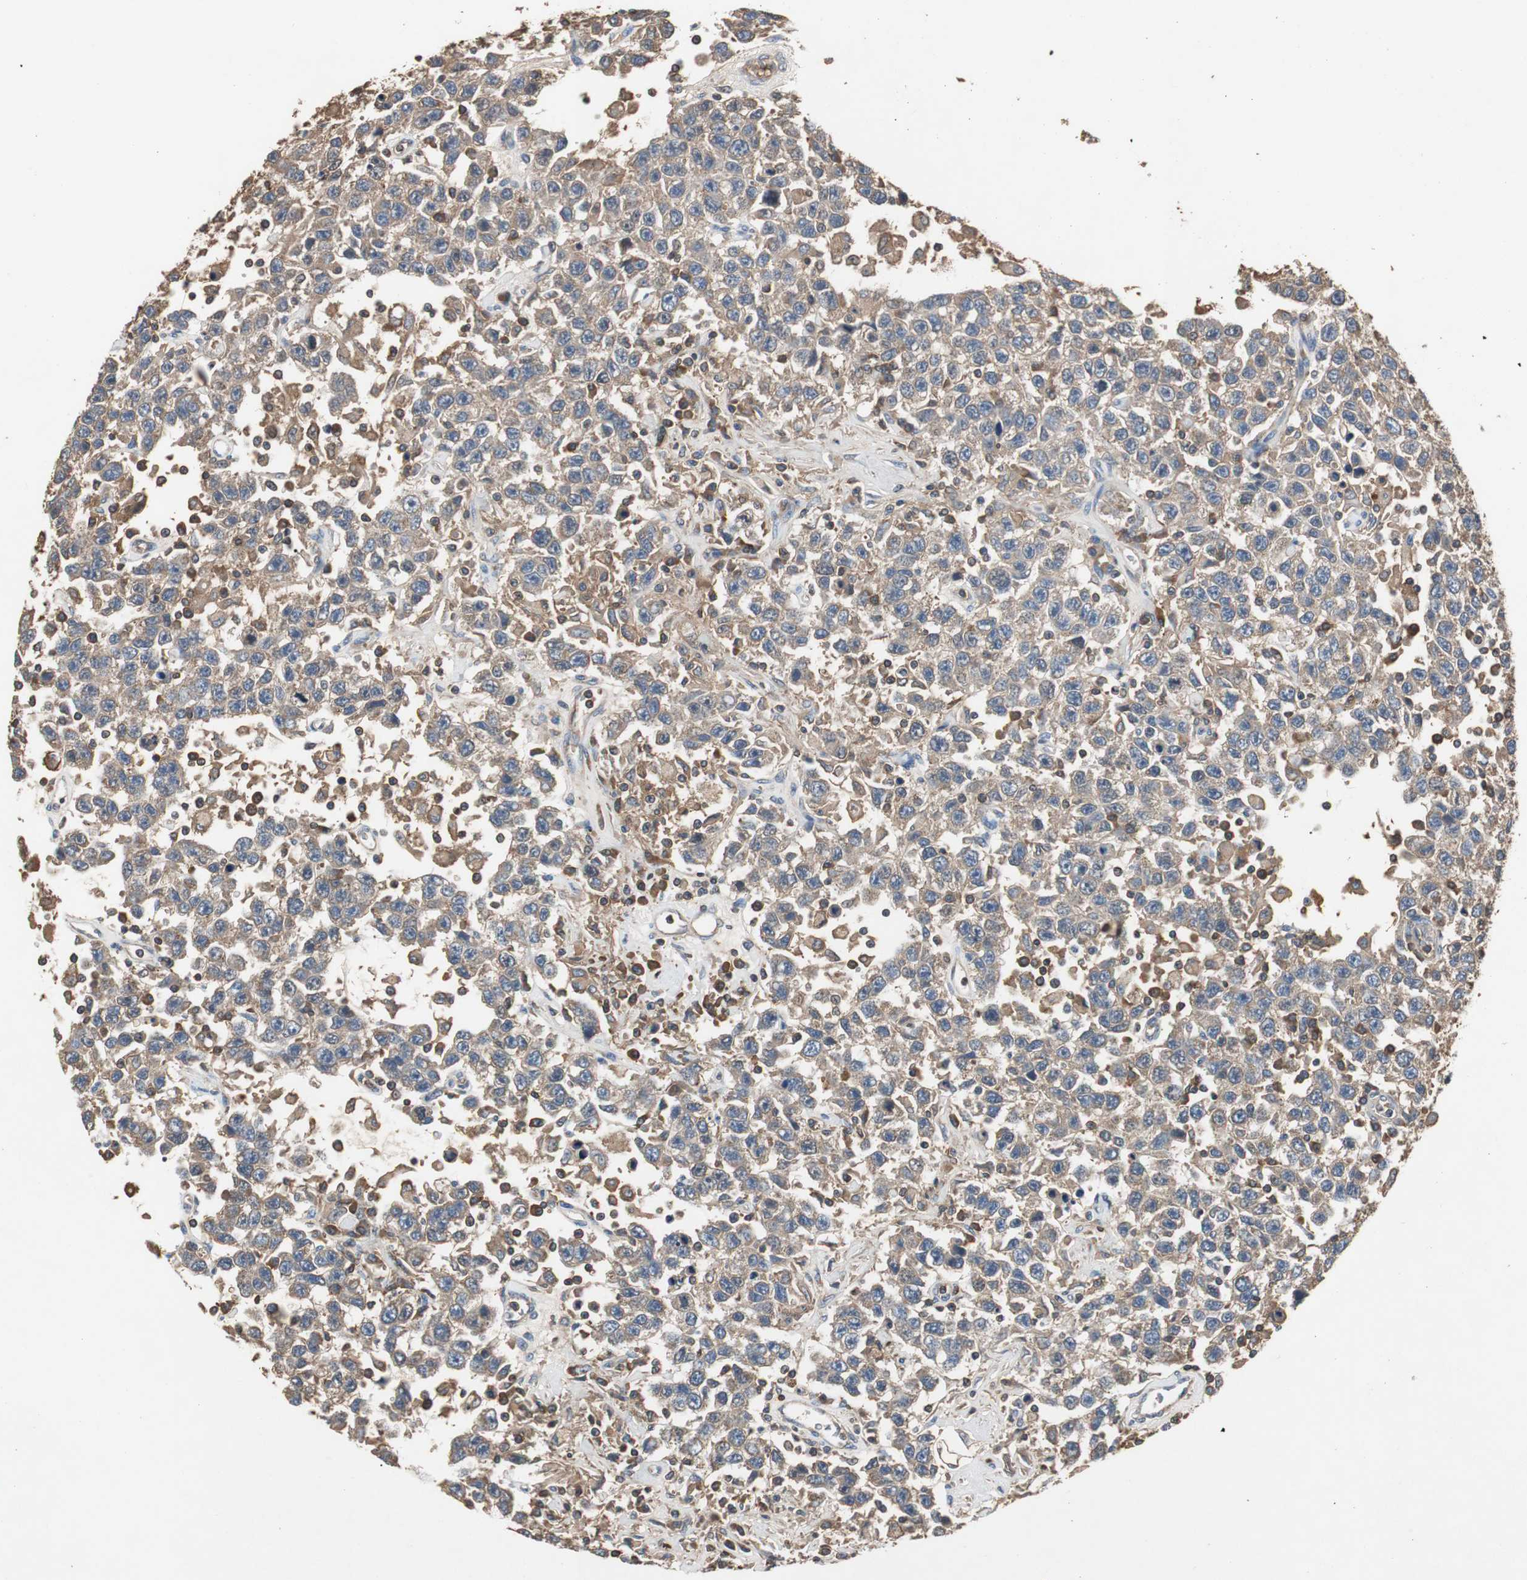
{"staining": {"intensity": "weak", "quantity": ">75%", "location": "cytoplasmic/membranous"}, "tissue": "testis cancer", "cell_type": "Tumor cells", "image_type": "cancer", "snomed": [{"axis": "morphology", "description": "Seminoma, NOS"}, {"axis": "topography", "description": "Testis"}], "caption": "Seminoma (testis) stained for a protein (brown) exhibits weak cytoplasmic/membranous positive staining in approximately >75% of tumor cells.", "gene": "TNFRSF14", "patient": {"sex": "male", "age": 41}}